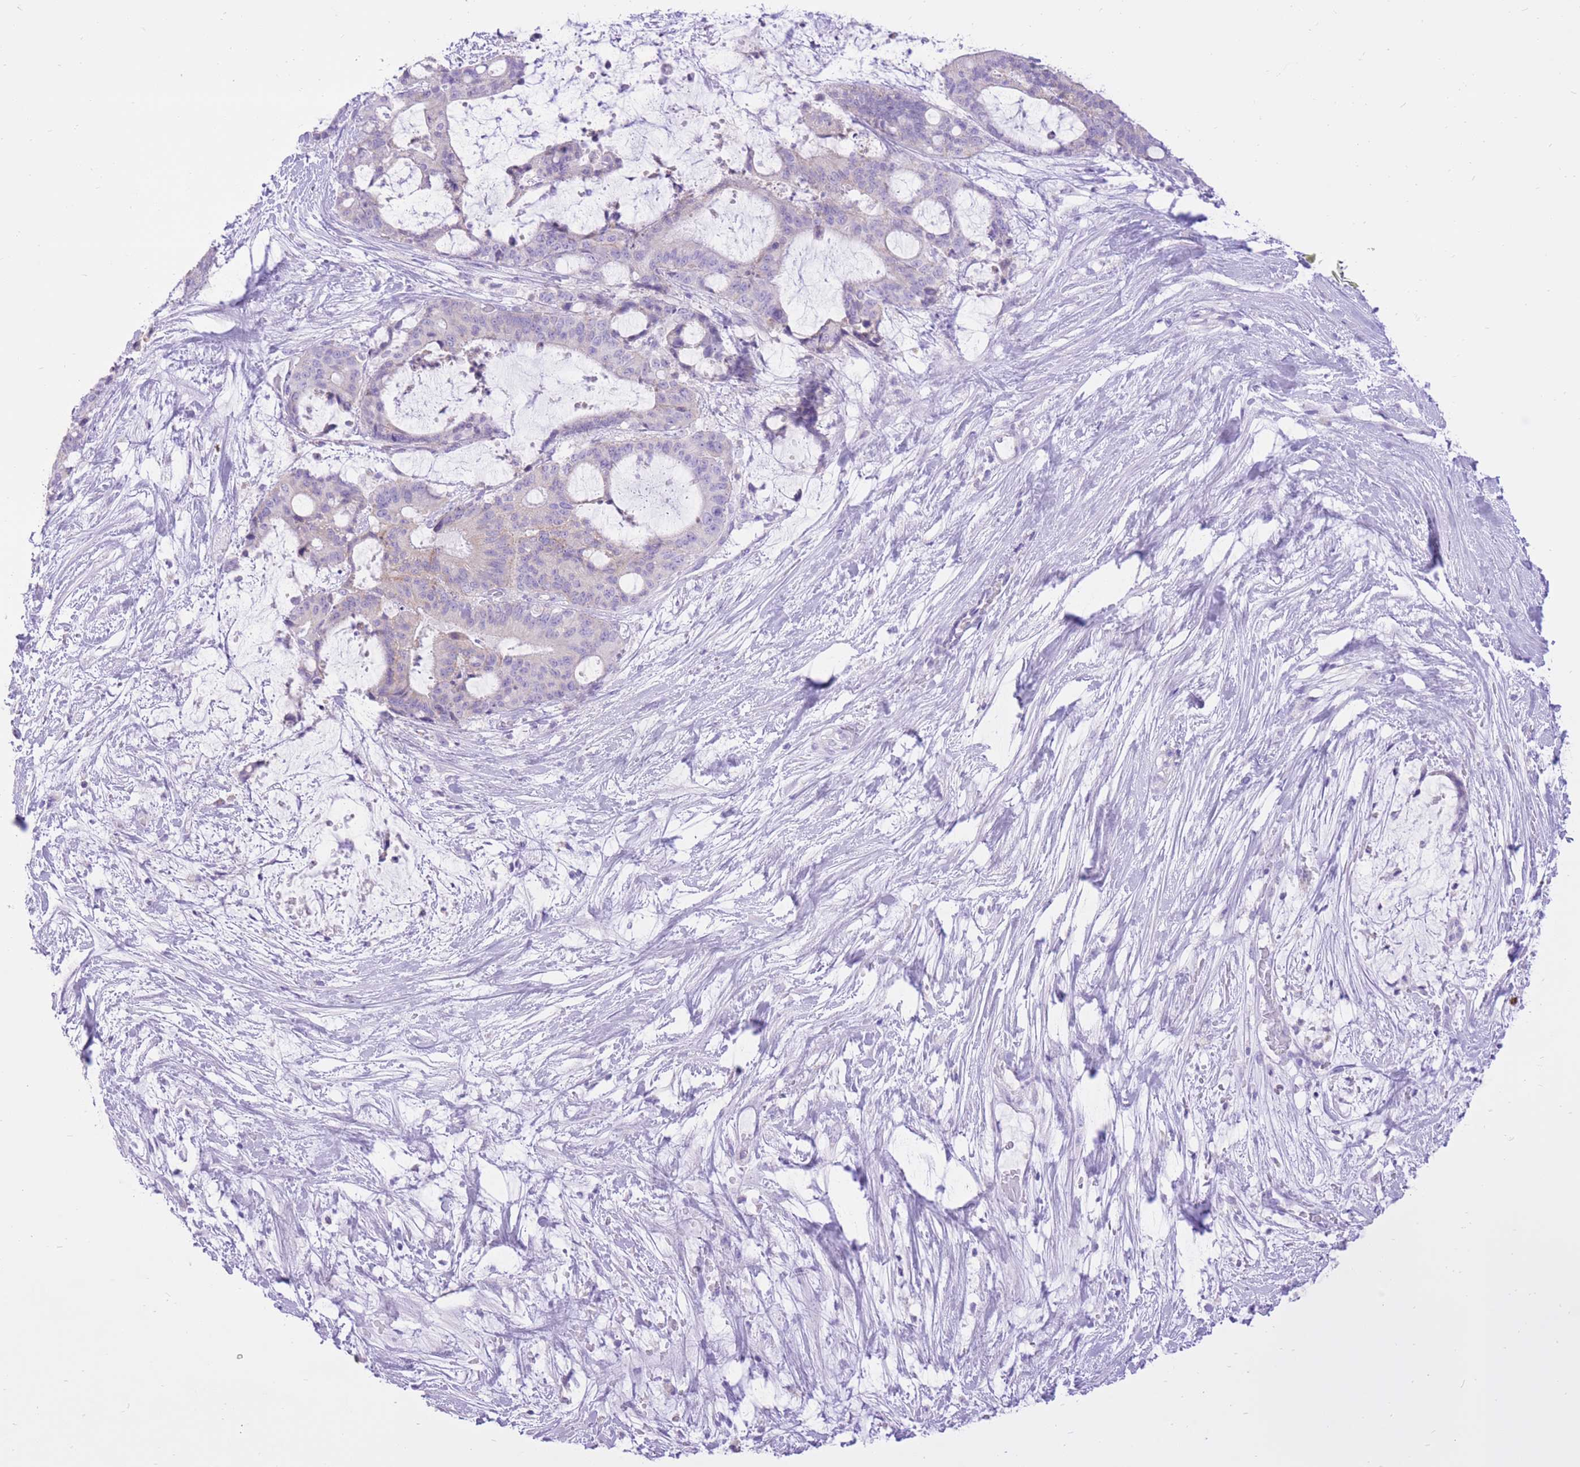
{"staining": {"intensity": "negative", "quantity": "none", "location": "none"}, "tissue": "liver cancer", "cell_type": "Tumor cells", "image_type": "cancer", "snomed": [{"axis": "morphology", "description": "Normal tissue, NOS"}, {"axis": "morphology", "description": "Cholangiocarcinoma"}, {"axis": "topography", "description": "Liver"}, {"axis": "topography", "description": "Peripheral nerve tissue"}], "caption": "High magnification brightfield microscopy of liver cancer stained with DAB (3,3'-diaminobenzidine) (brown) and counterstained with hematoxylin (blue): tumor cells show no significant expression. (DAB immunohistochemistry (IHC), high magnification).", "gene": "SLC4A4", "patient": {"sex": "female", "age": 73}}